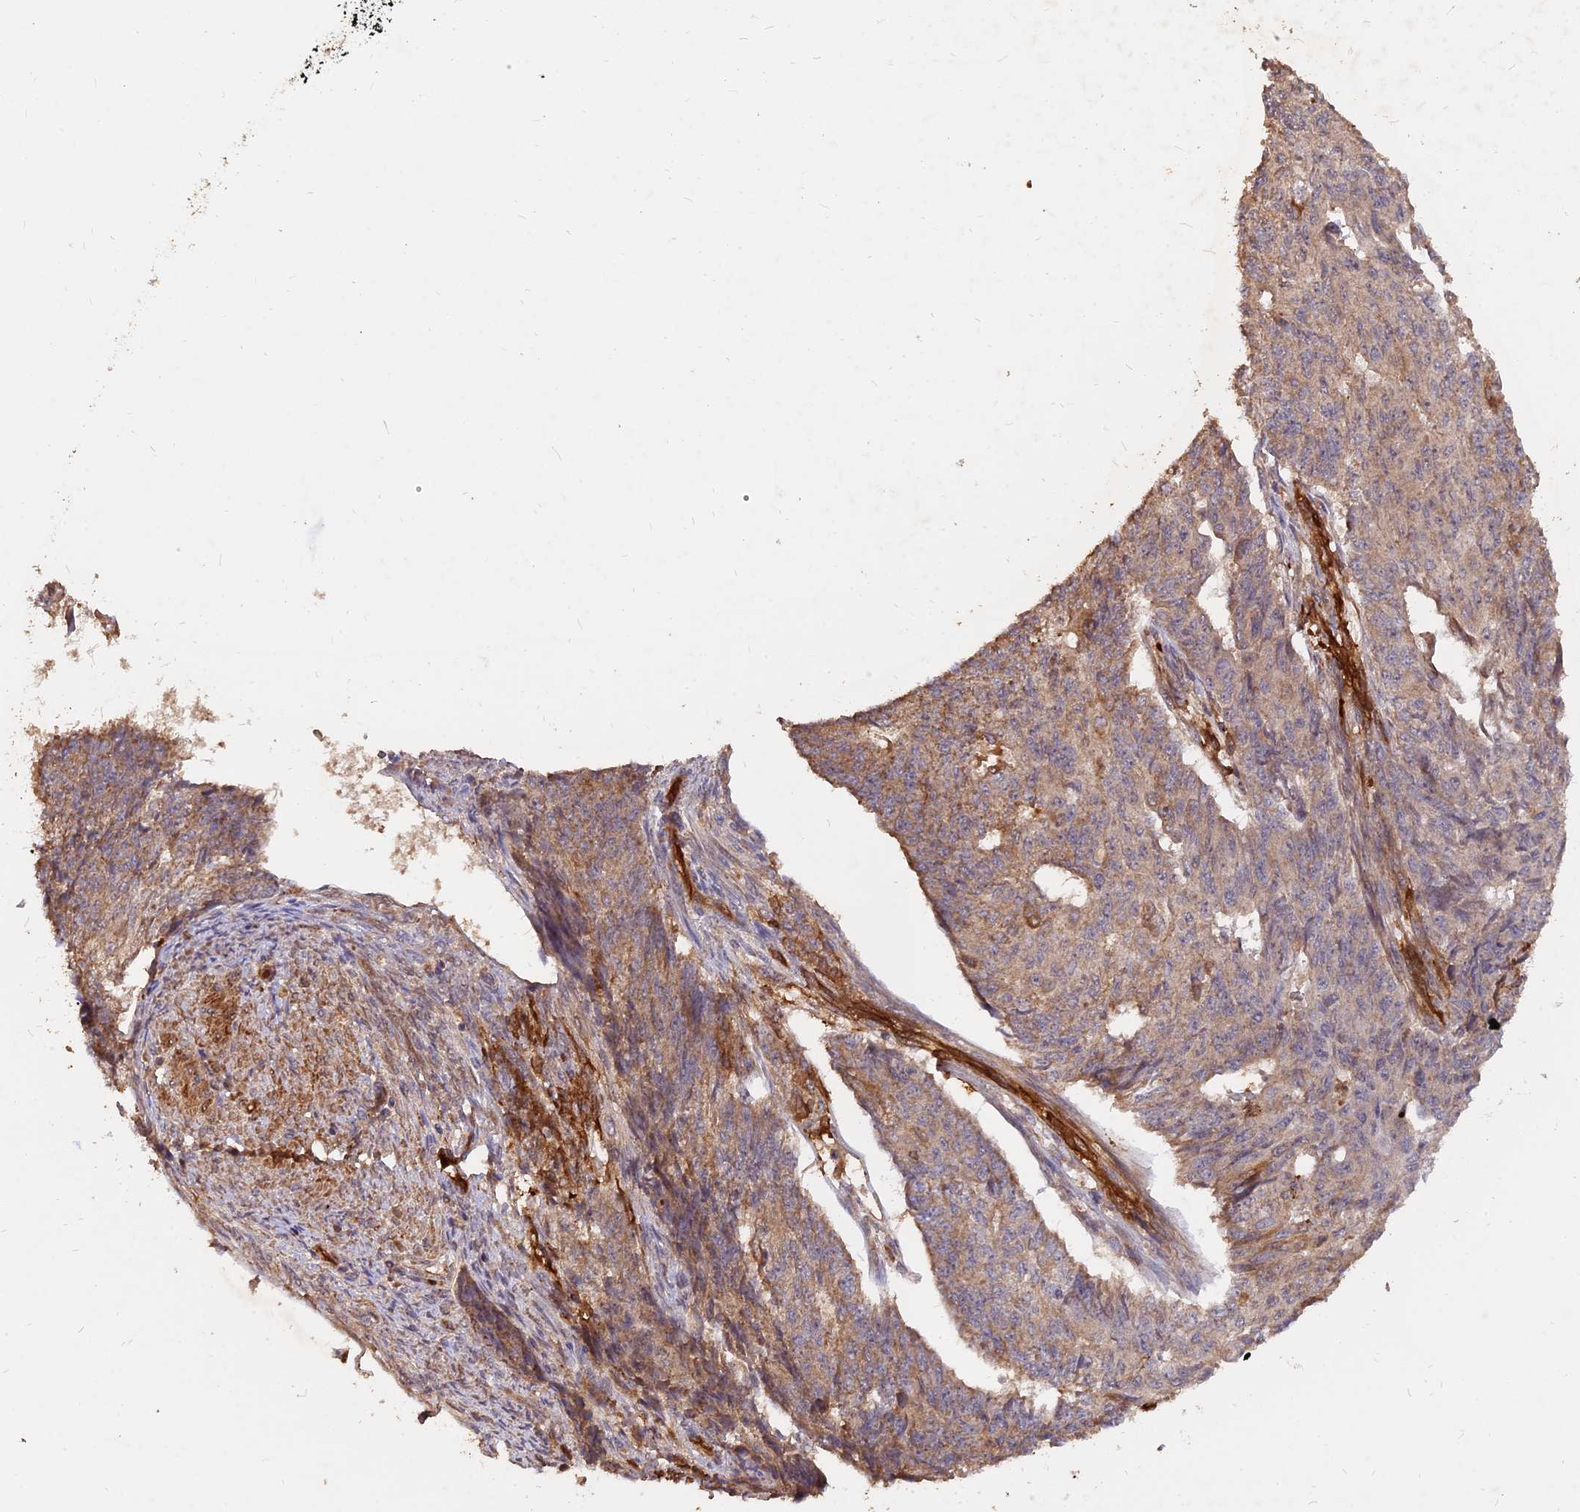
{"staining": {"intensity": "moderate", "quantity": "<25%", "location": "cytoplasmic/membranous"}, "tissue": "endometrial cancer", "cell_type": "Tumor cells", "image_type": "cancer", "snomed": [{"axis": "morphology", "description": "Adenocarcinoma, NOS"}, {"axis": "topography", "description": "Endometrium"}], "caption": "Adenocarcinoma (endometrial) stained for a protein (brown) exhibits moderate cytoplasmic/membranous positive staining in about <25% of tumor cells.", "gene": "SAC3D1", "patient": {"sex": "female", "age": 32}}